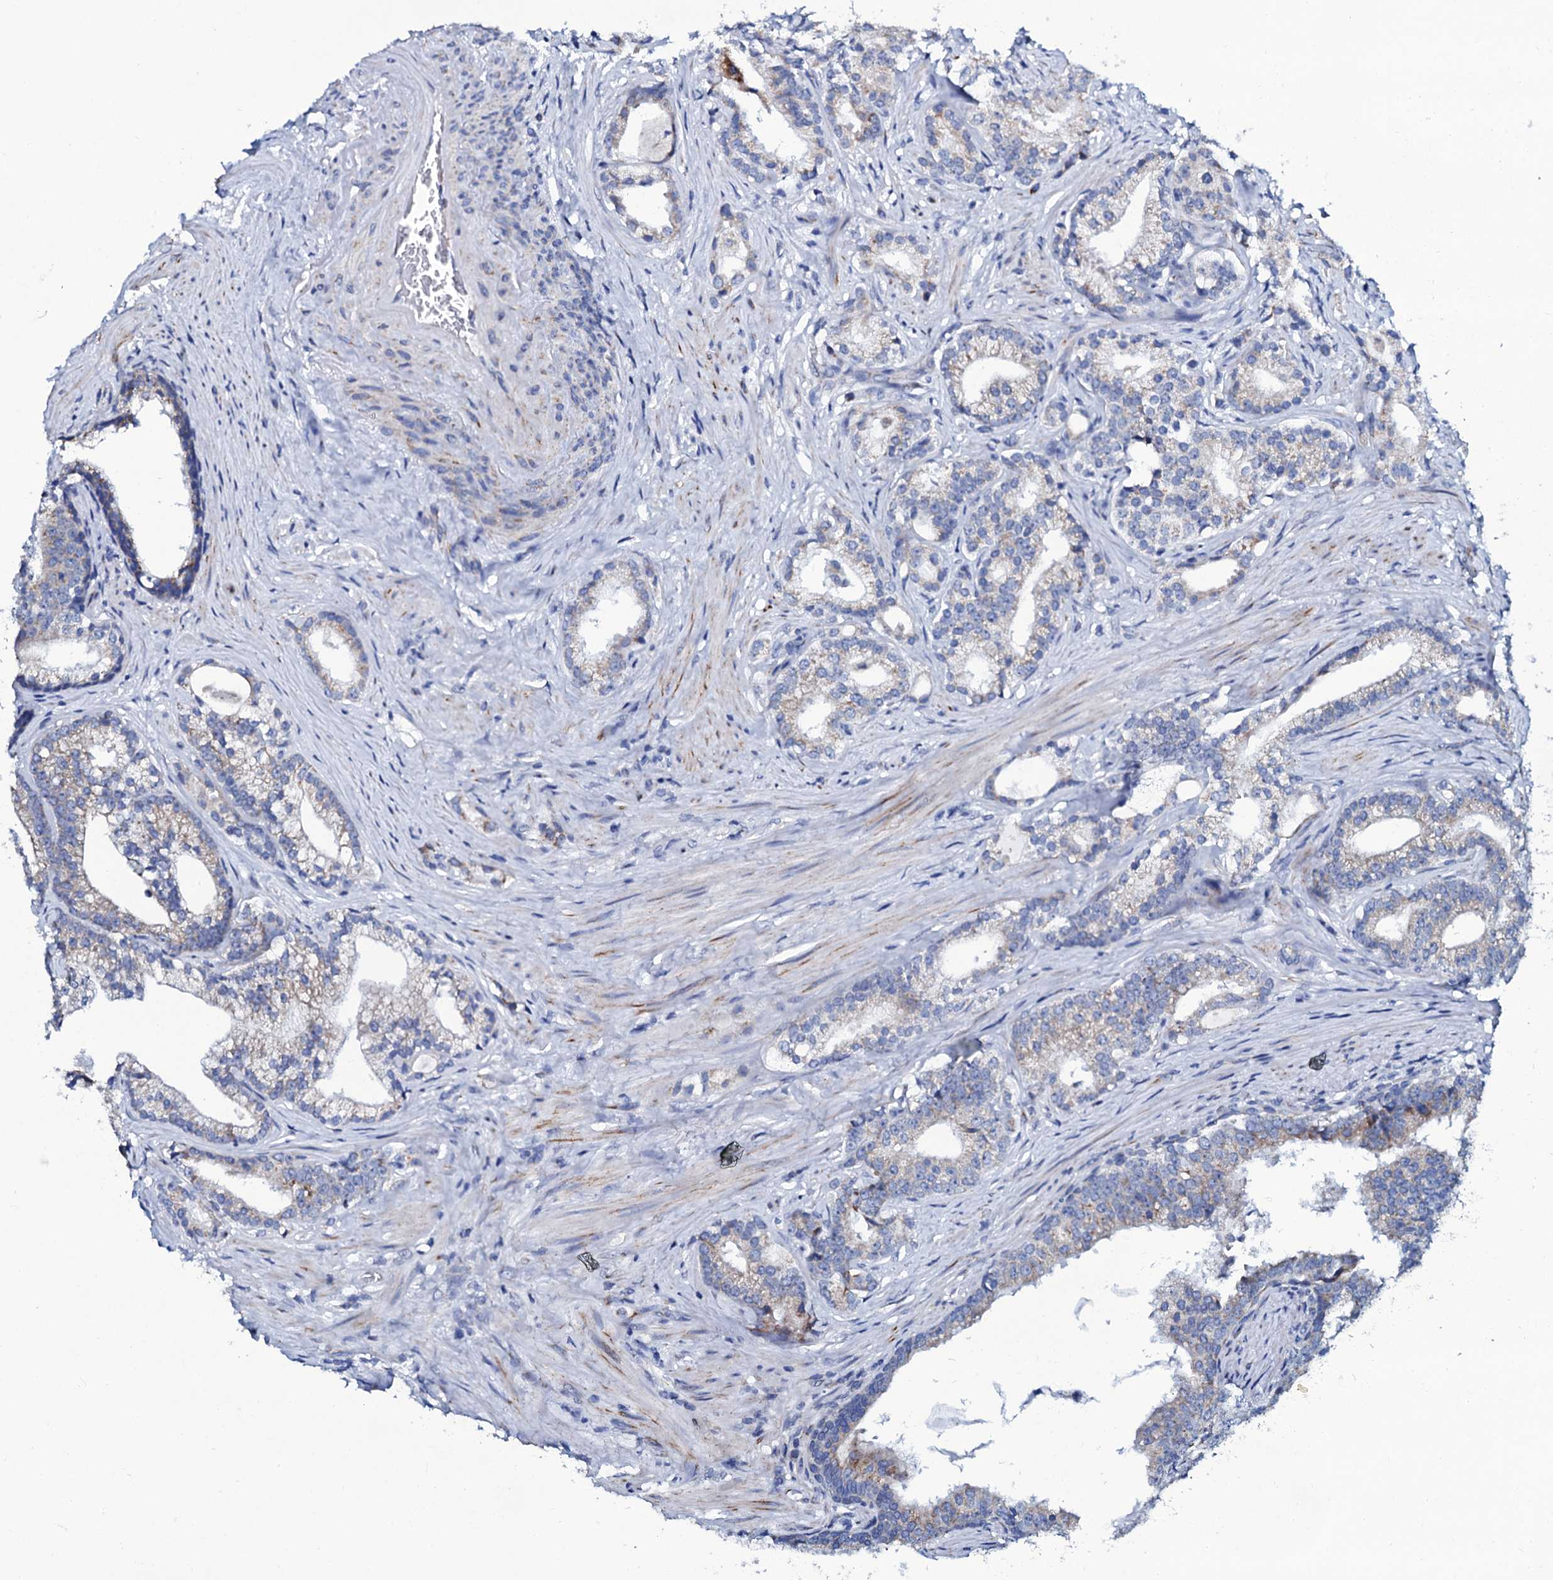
{"staining": {"intensity": "weak", "quantity": "<25%", "location": "cytoplasmic/membranous"}, "tissue": "prostate cancer", "cell_type": "Tumor cells", "image_type": "cancer", "snomed": [{"axis": "morphology", "description": "Adenocarcinoma, Low grade"}, {"axis": "topography", "description": "Prostate"}], "caption": "Immunohistochemical staining of human prostate low-grade adenocarcinoma shows no significant staining in tumor cells.", "gene": "SLC37A4", "patient": {"sex": "male", "age": 71}}